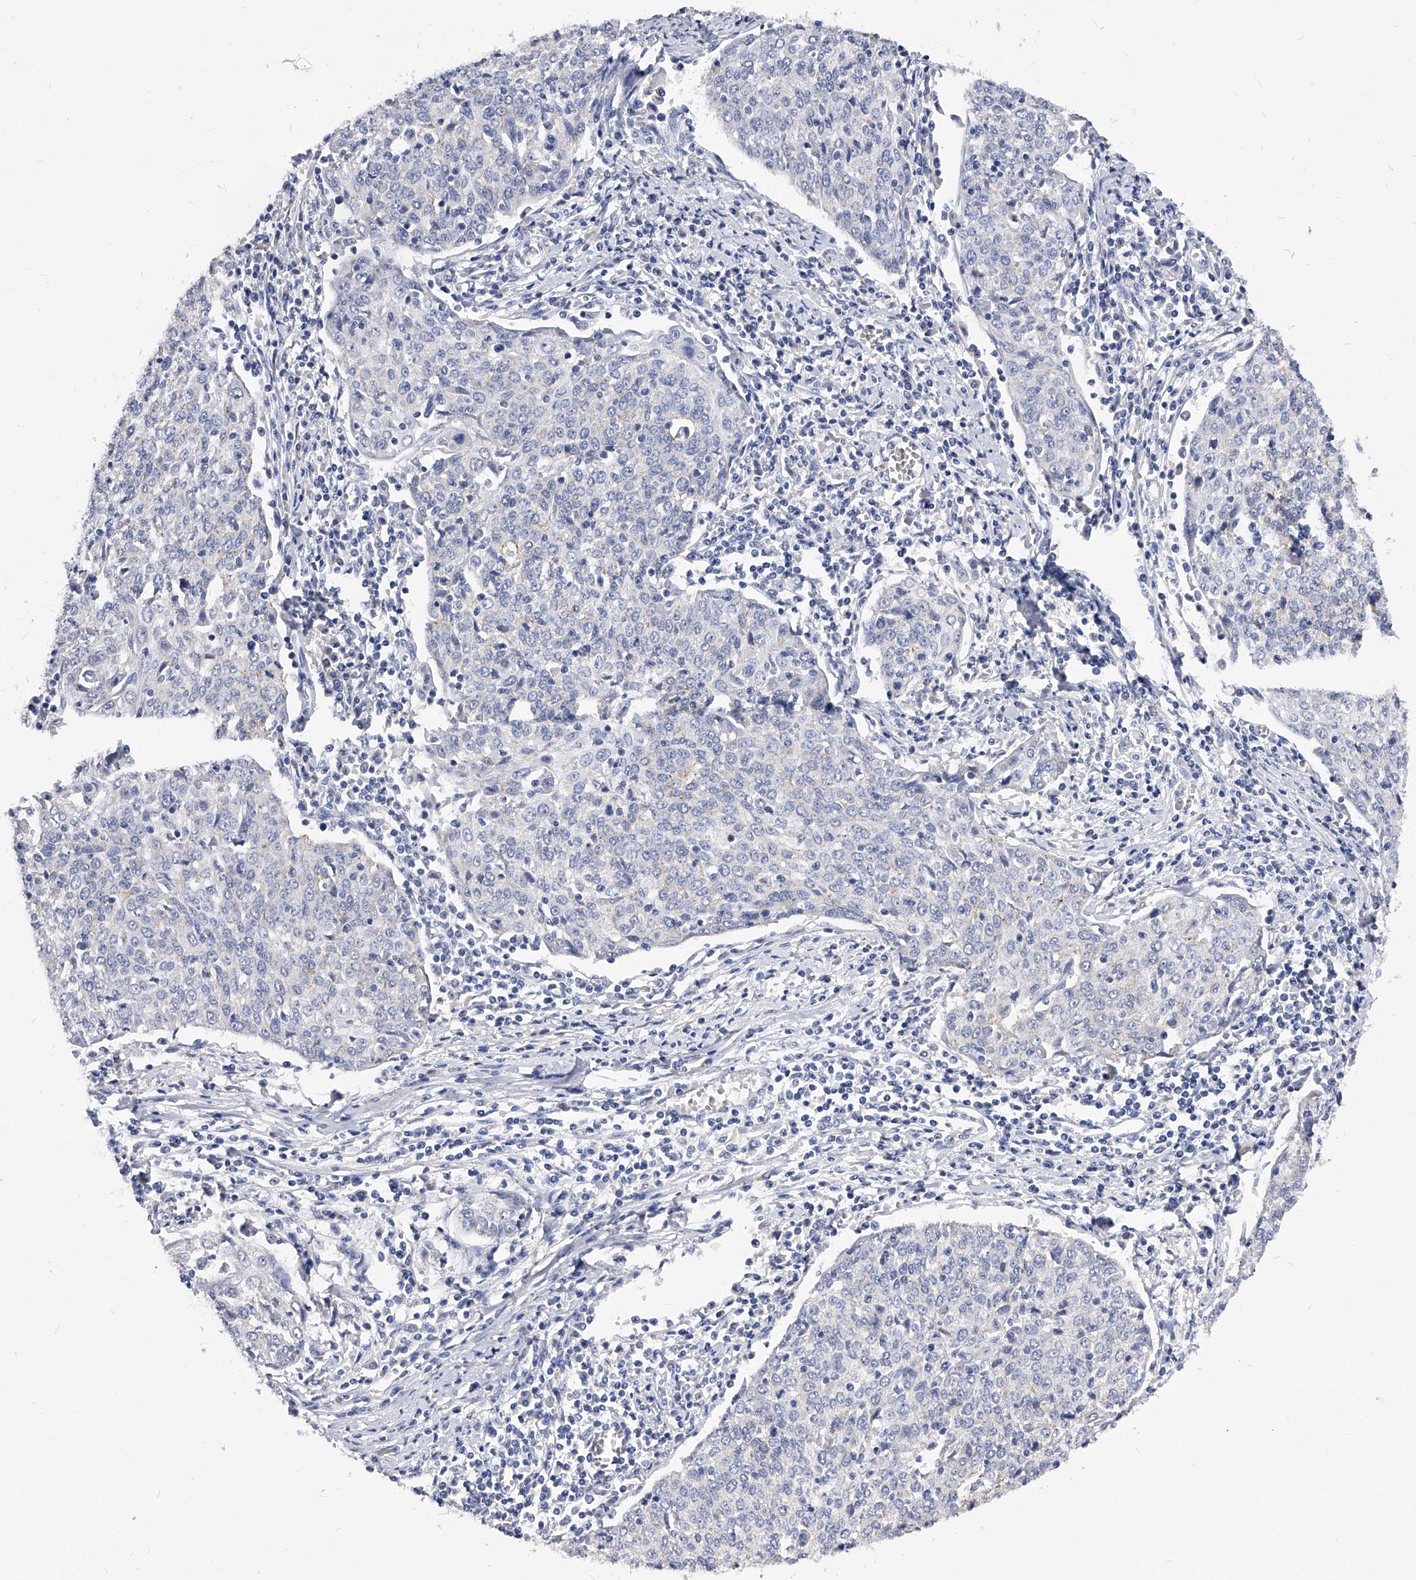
{"staining": {"intensity": "negative", "quantity": "none", "location": "none"}, "tissue": "cervical cancer", "cell_type": "Tumor cells", "image_type": "cancer", "snomed": [{"axis": "morphology", "description": "Squamous cell carcinoma, NOS"}, {"axis": "topography", "description": "Cervix"}], "caption": "The micrograph shows no staining of tumor cells in cervical squamous cell carcinoma. (DAB IHC visualized using brightfield microscopy, high magnification).", "gene": "ZNF529", "patient": {"sex": "female", "age": 48}}